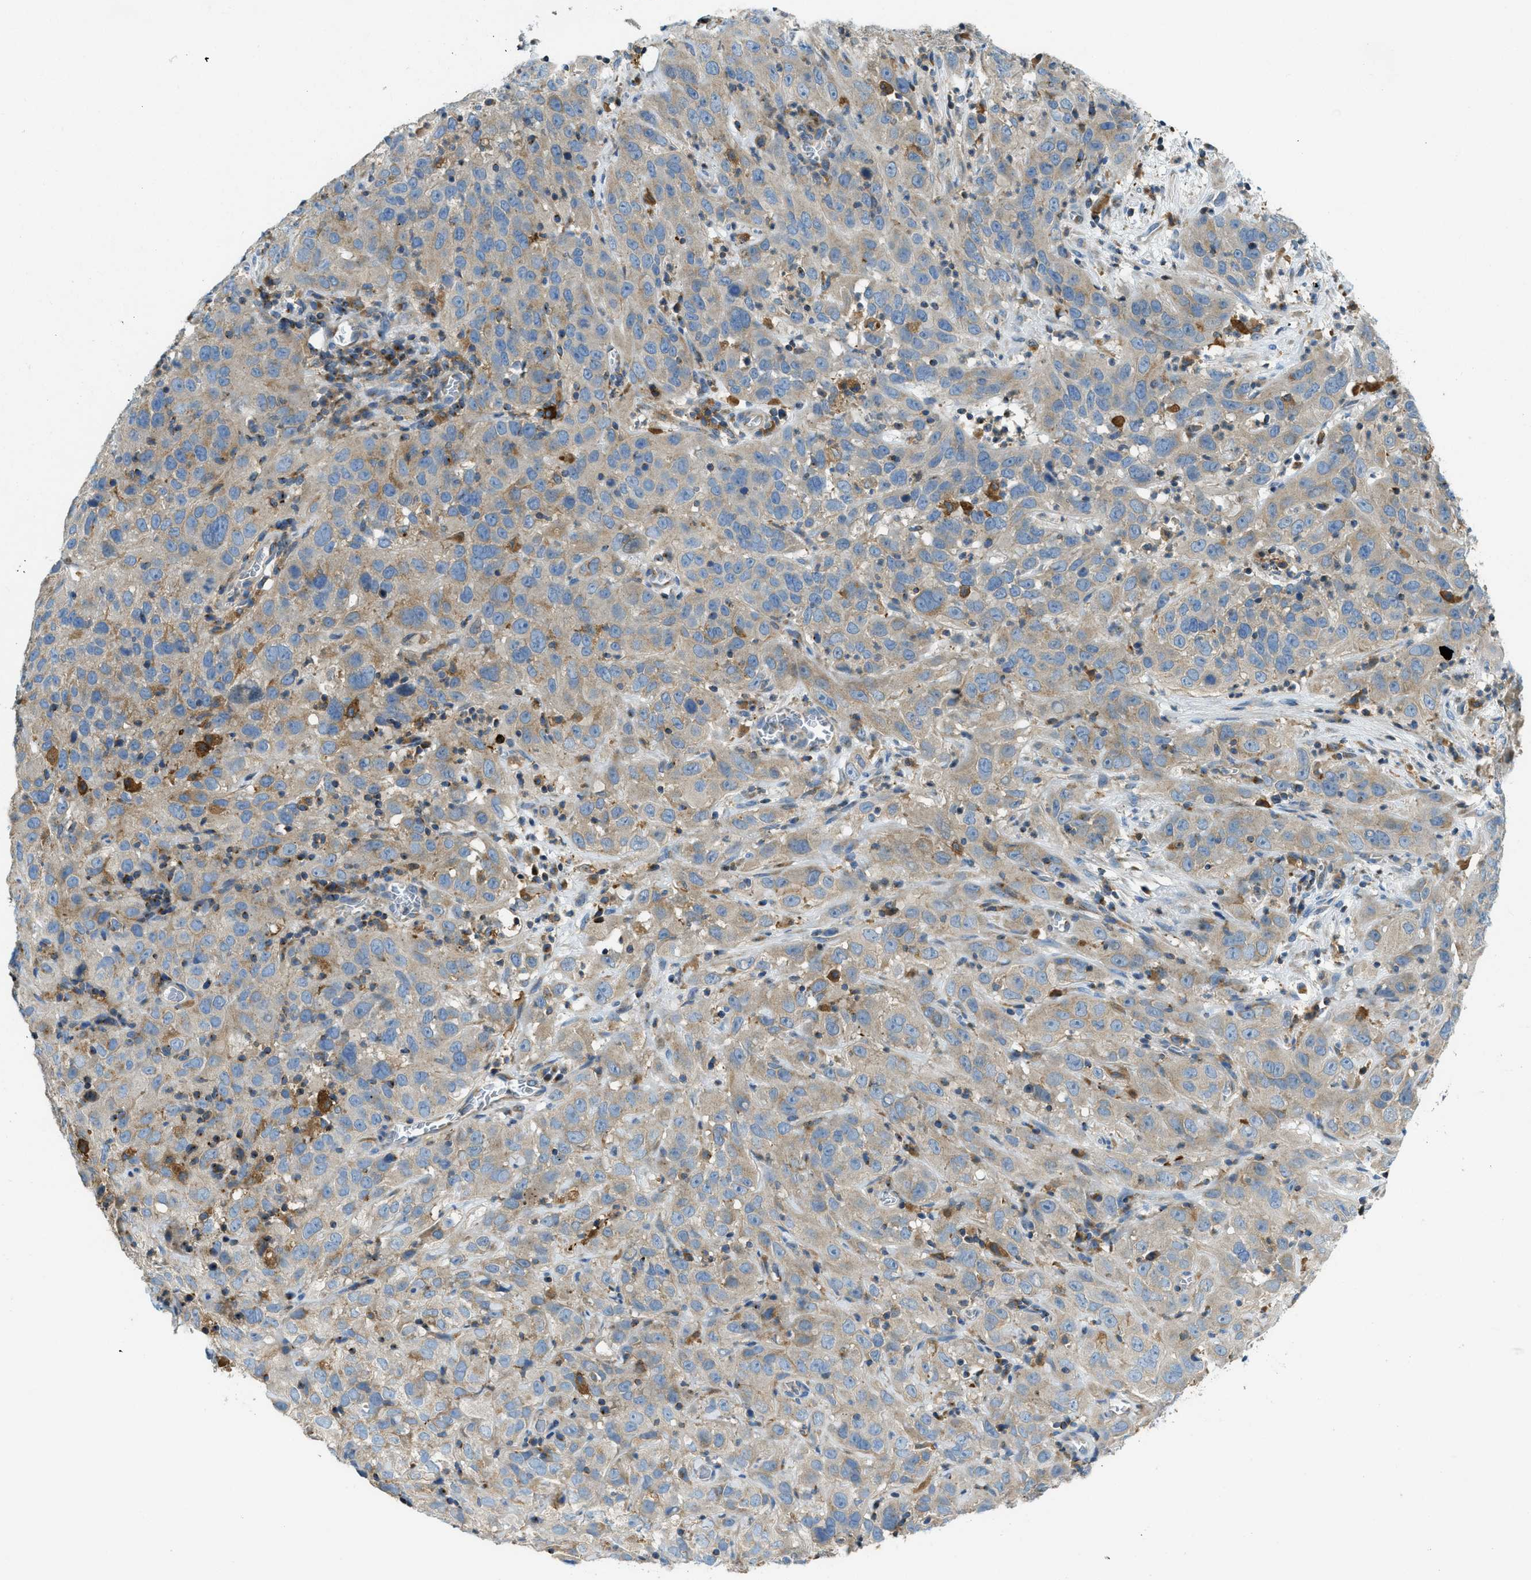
{"staining": {"intensity": "weak", "quantity": ">75%", "location": "cytoplasmic/membranous"}, "tissue": "cervical cancer", "cell_type": "Tumor cells", "image_type": "cancer", "snomed": [{"axis": "morphology", "description": "Squamous cell carcinoma, NOS"}, {"axis": "topography", "description": "Cervix"}], "caption": "A micrograph showing weak cytoplasmic/membranous expression in about >75% of tumor cells in cervical squamous cell carcinoma, as visualized by brown immunohistochemical staining.", "gene": "RFFL", "patient": {"sex": "female", "age": 32}}